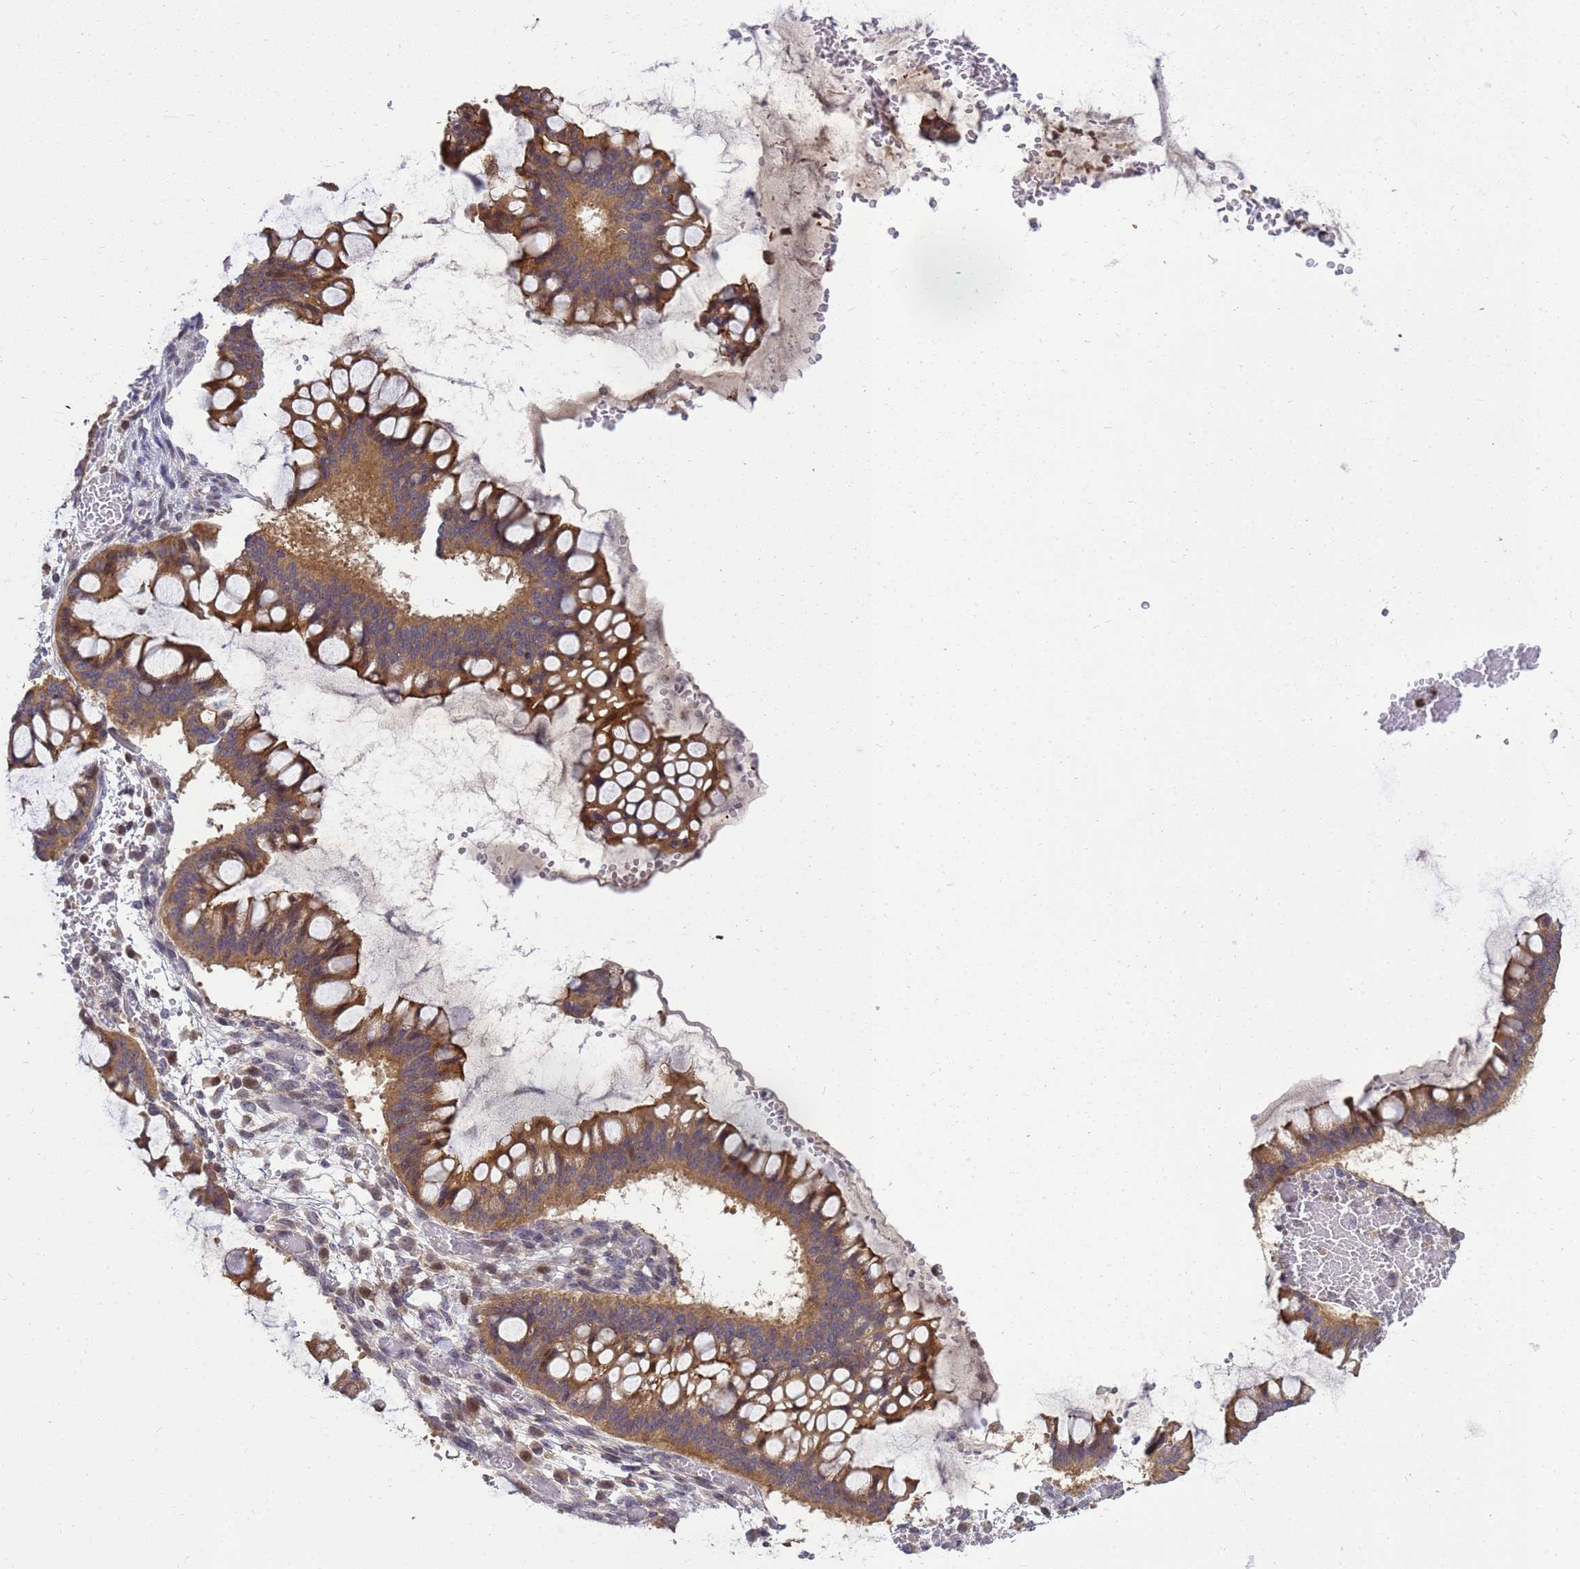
{"staining": {"intensity": "moderate", "quantity": ">75%", "location": "cytoplasmic/membranous"}, "tissue": "ovarian cancer", "cell_type": "Tumor cells", "image_type": "cancer", "snomed": [{"axis": "morphology", "description": "Cystadenocarcinoma, mucinous, NOS"}, {"axis": "topography", "description": "Ovary"}], "caption": "Immunohistochemical staining of human mucinous cystadenocarcinoma (ovarian) demonstrates moderate cytoplasmic/membranous protein staining in approximately >75% of tumor cells. (DAB (3,3'-diaminobenzidine) IHC with brightfield microscopy, high magnification).", "gene": "TMEM74B", "patient": {"sex": "female", "age": 73}}